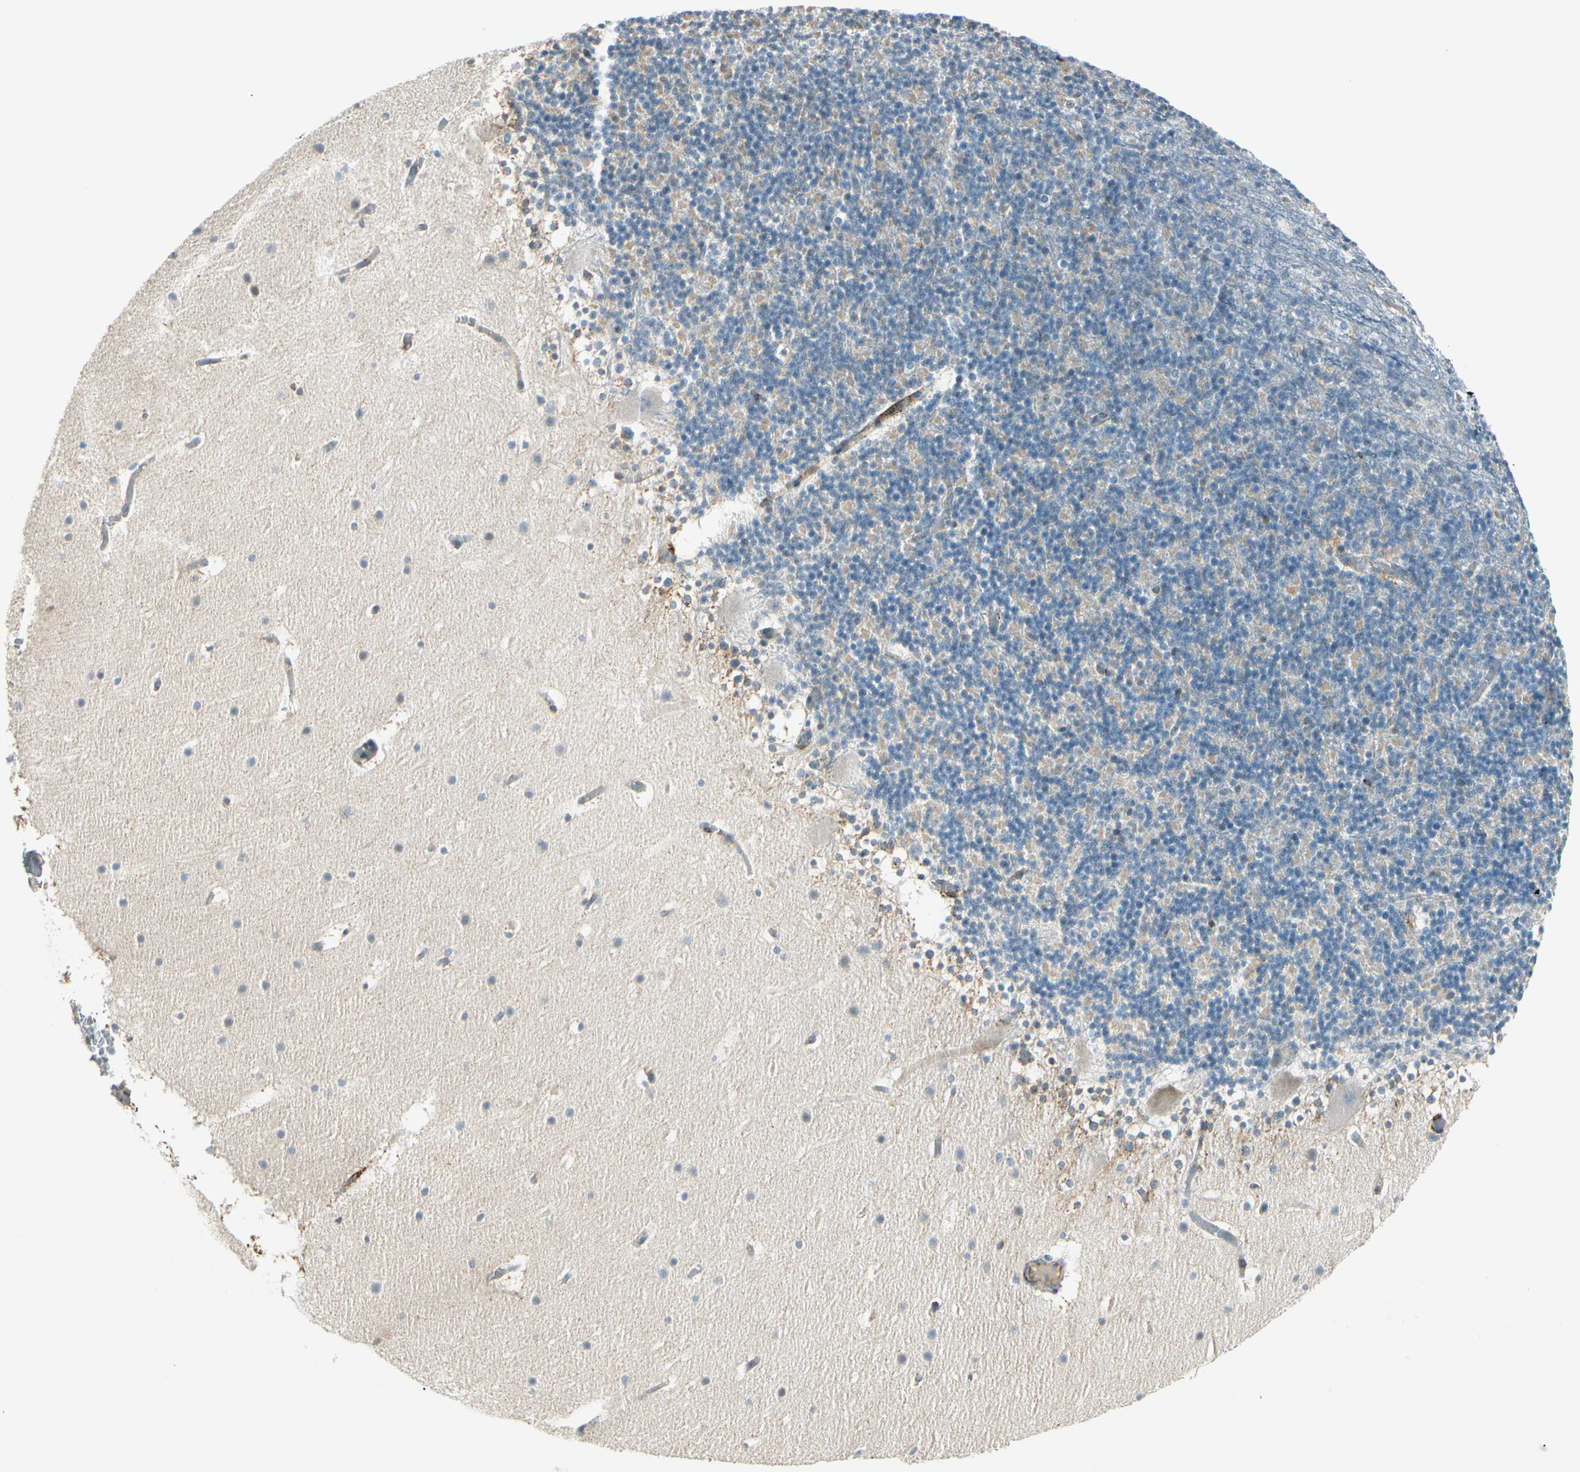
{"staining": {"intensity": "weak", "quantity": "25%-75%", "location": "cytoplasmic/membranous"}, "tissue": "cerebellum", "cell_type": "Cells in granular layer", "image_type": "normal", "snomed": [{"axis": "morphology", "description": "Normal tissue, NOS"}, {"axis": "topography", "description": "Cerebellum"}], "caption": "Approximately 25%-75% of cells in granular layer in benign human cerebellum reveal weak cytoplasmic/membranous protein staining as visualized by brown immunohistochemical staining.", "gene": "FKBP7", "patient": {"sex": "male", "age": 45}}